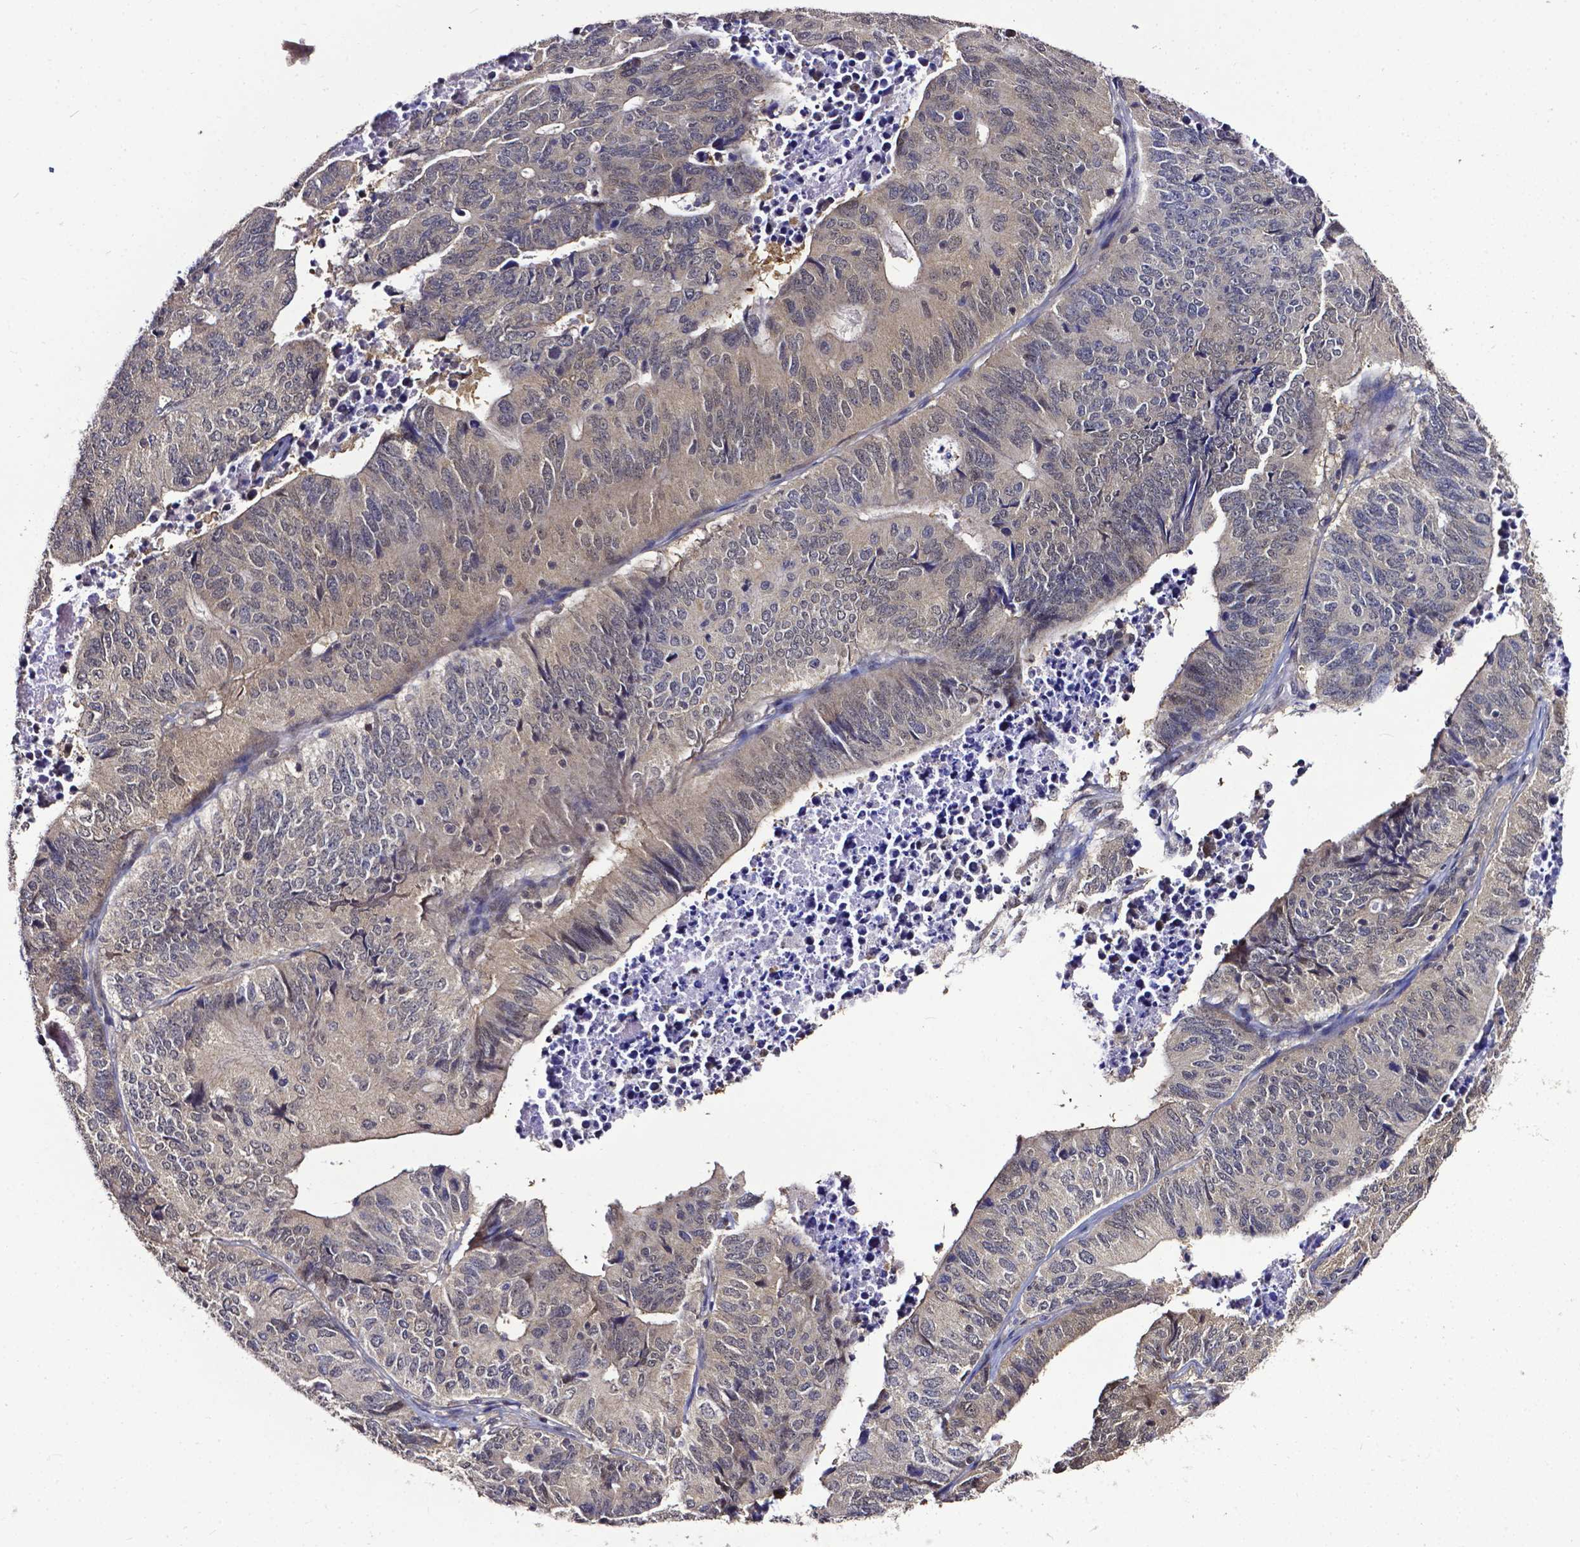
{"staining": {"intensity": "weak", "quantity": "<25%", "location": "cytoplasmic/membranous"}, "tissue": "stomach cancer", "cell_type": "Tumor cells", "image_type": "cancer", "snomed": [{"axis": "morphology", "description": "Adenocarcinoma, NOS"}, {"axis": "topography", "description": "Stomach, upper"}], "caption": "This is an immunohistochemistry (IHC) histopathology image of human stomach cancer. There is no positivity in tumor cells.", "gene": "OTUB1", "patient": {"sex": "female", "age": 67}}